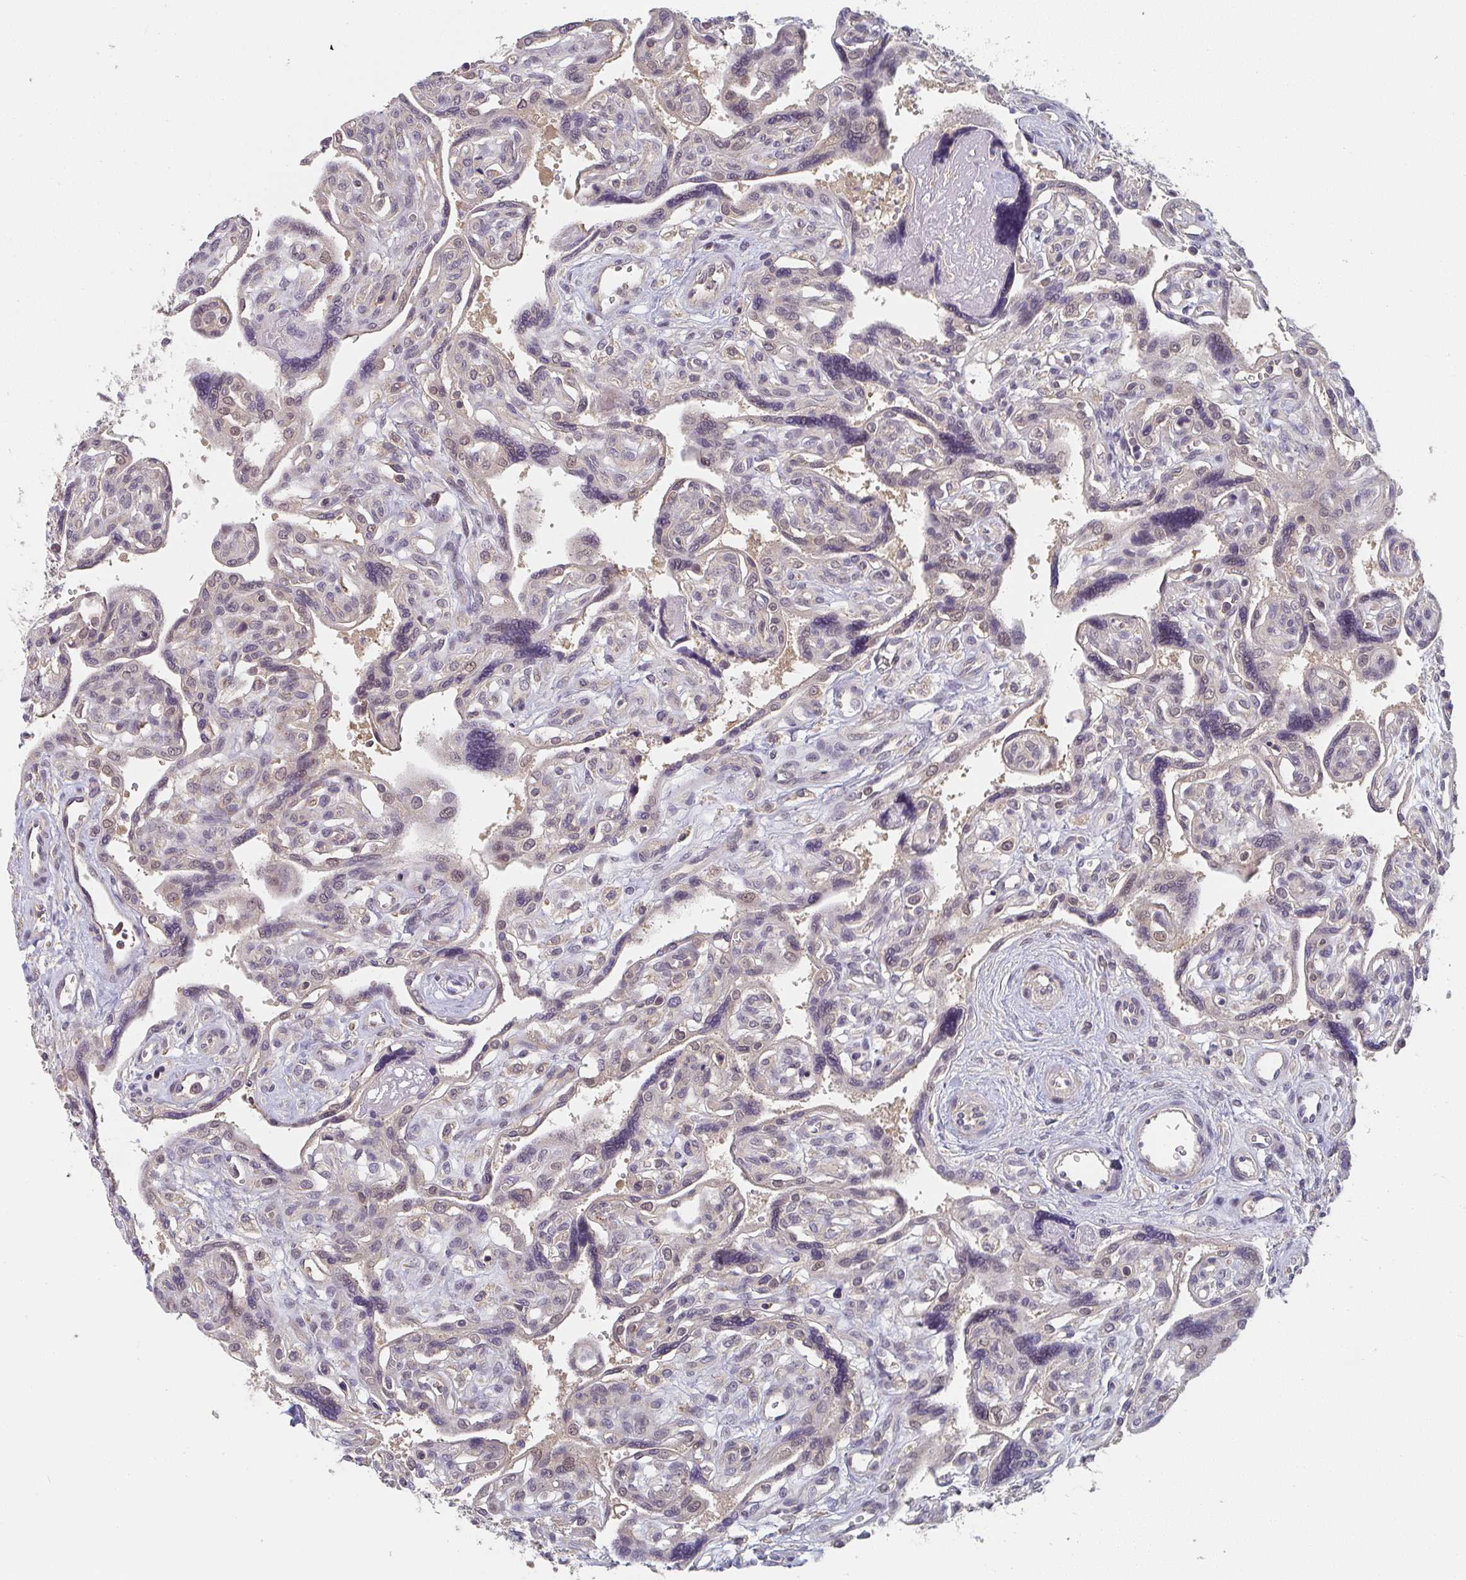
{"staining": {"intensity": "weak", "quantity": "<25%", "location": "nuclear"}, "tissue": "placenta", "cell_type": "Trophoblastic cells", "image_type": "normal", "snomed": [{"axis": "morphology", "description": "Normal tissue, NOS"}, {"axis": "topography", "description": "Placenta"}], "caption": "Photomicrograph shows no significant protein positivity in trophoblastic cells of benign placenta.", "gene": "RANGRF", "patient": {"sex": "female", "age": 39}}